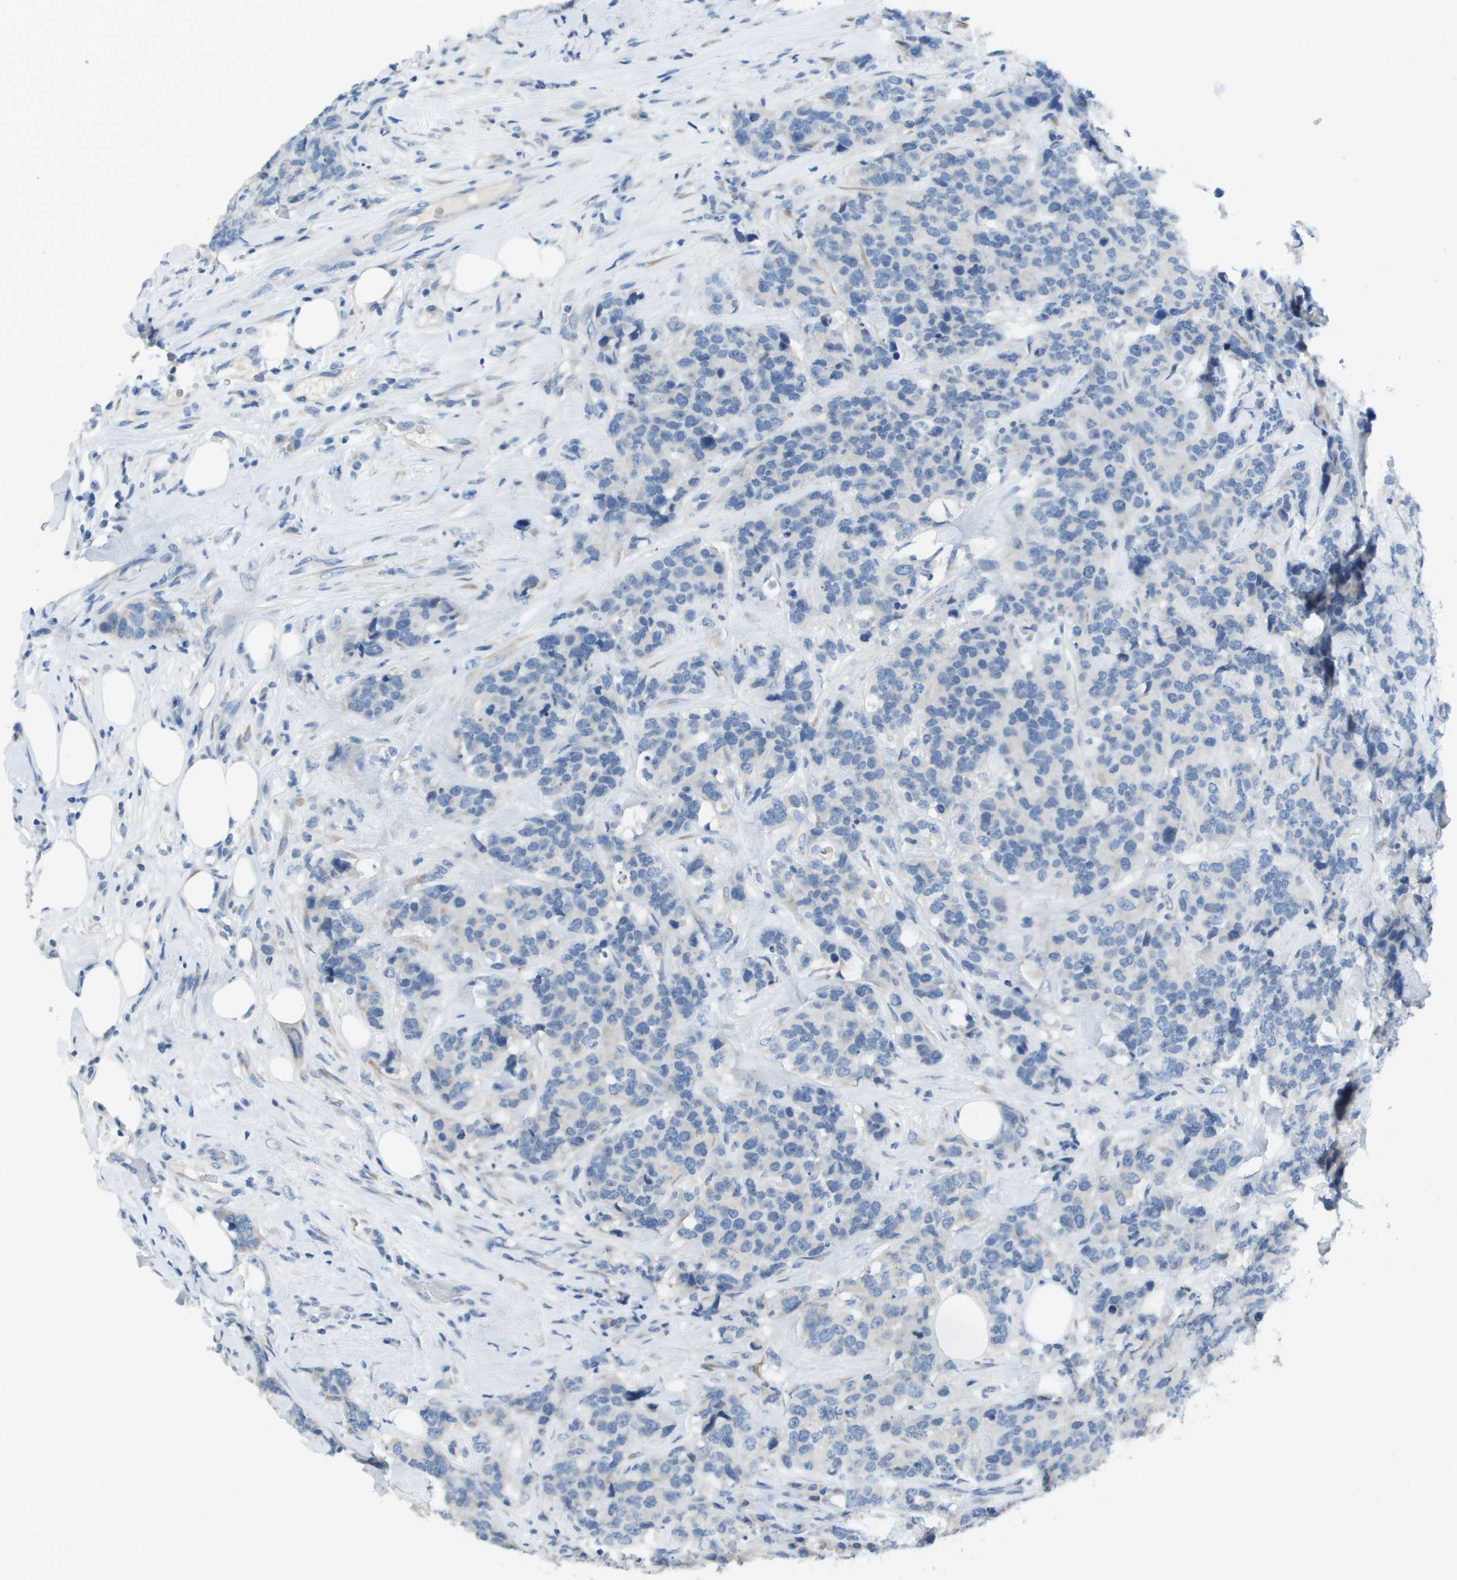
{"staining": {"intensity": "negative", "quantity": "none", "location": "none"}, "tissue": "breast cancer", "cell_type": "Tumor cells", "image_type": "cancer", "snomed": [{"axis": "morphology", "description": "Lobular carcinoma"}, {"axis": "topography", "description": "Breast"}], "caption": "The photomicrograph shows no significant expression in tumor cells of breast cancer.", "gene": "PTGDR2", "patient": {"sex": "female", "age": 59}}